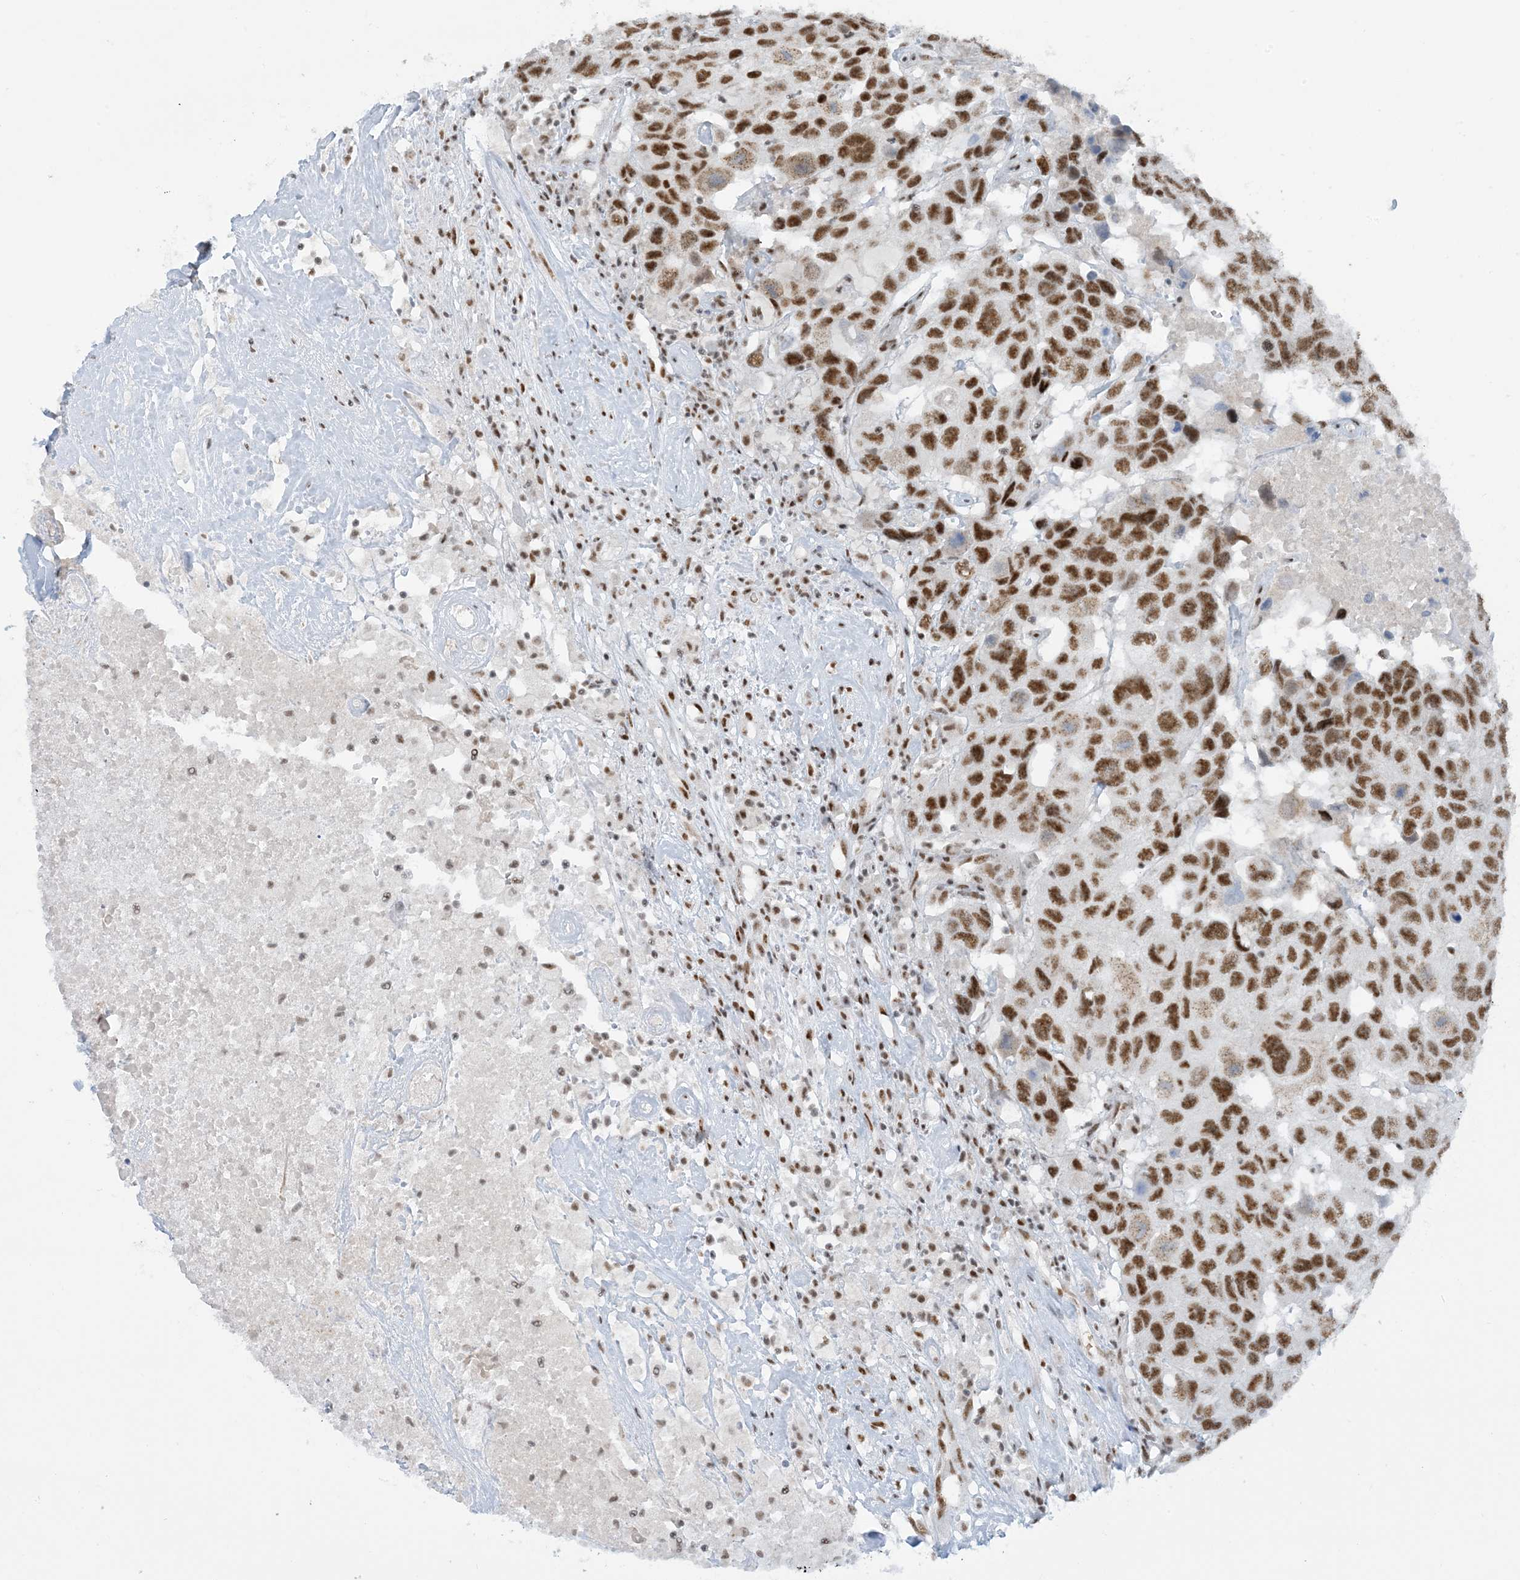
{"staining": {"intensity": "strong", "quantity": ">75%", "location": "nuclear"}, "tissue": "head and neck cancer", "cell_type": "Tumor cells", "image_type": "cancer", "snomed": [{"axis": "morphology", "description": "Squamous cell carcinoma, NOS"}, {"axis": "topography", "description": "Head-Neck"}], "caption": "A histopathology image of human squamous cell carcinoma (head and neck) stained for a protein shows strong nuclear brown staining in tumor cells.", "gene": "ECT2L", "patient": {"sex": "male", "age": 66}}